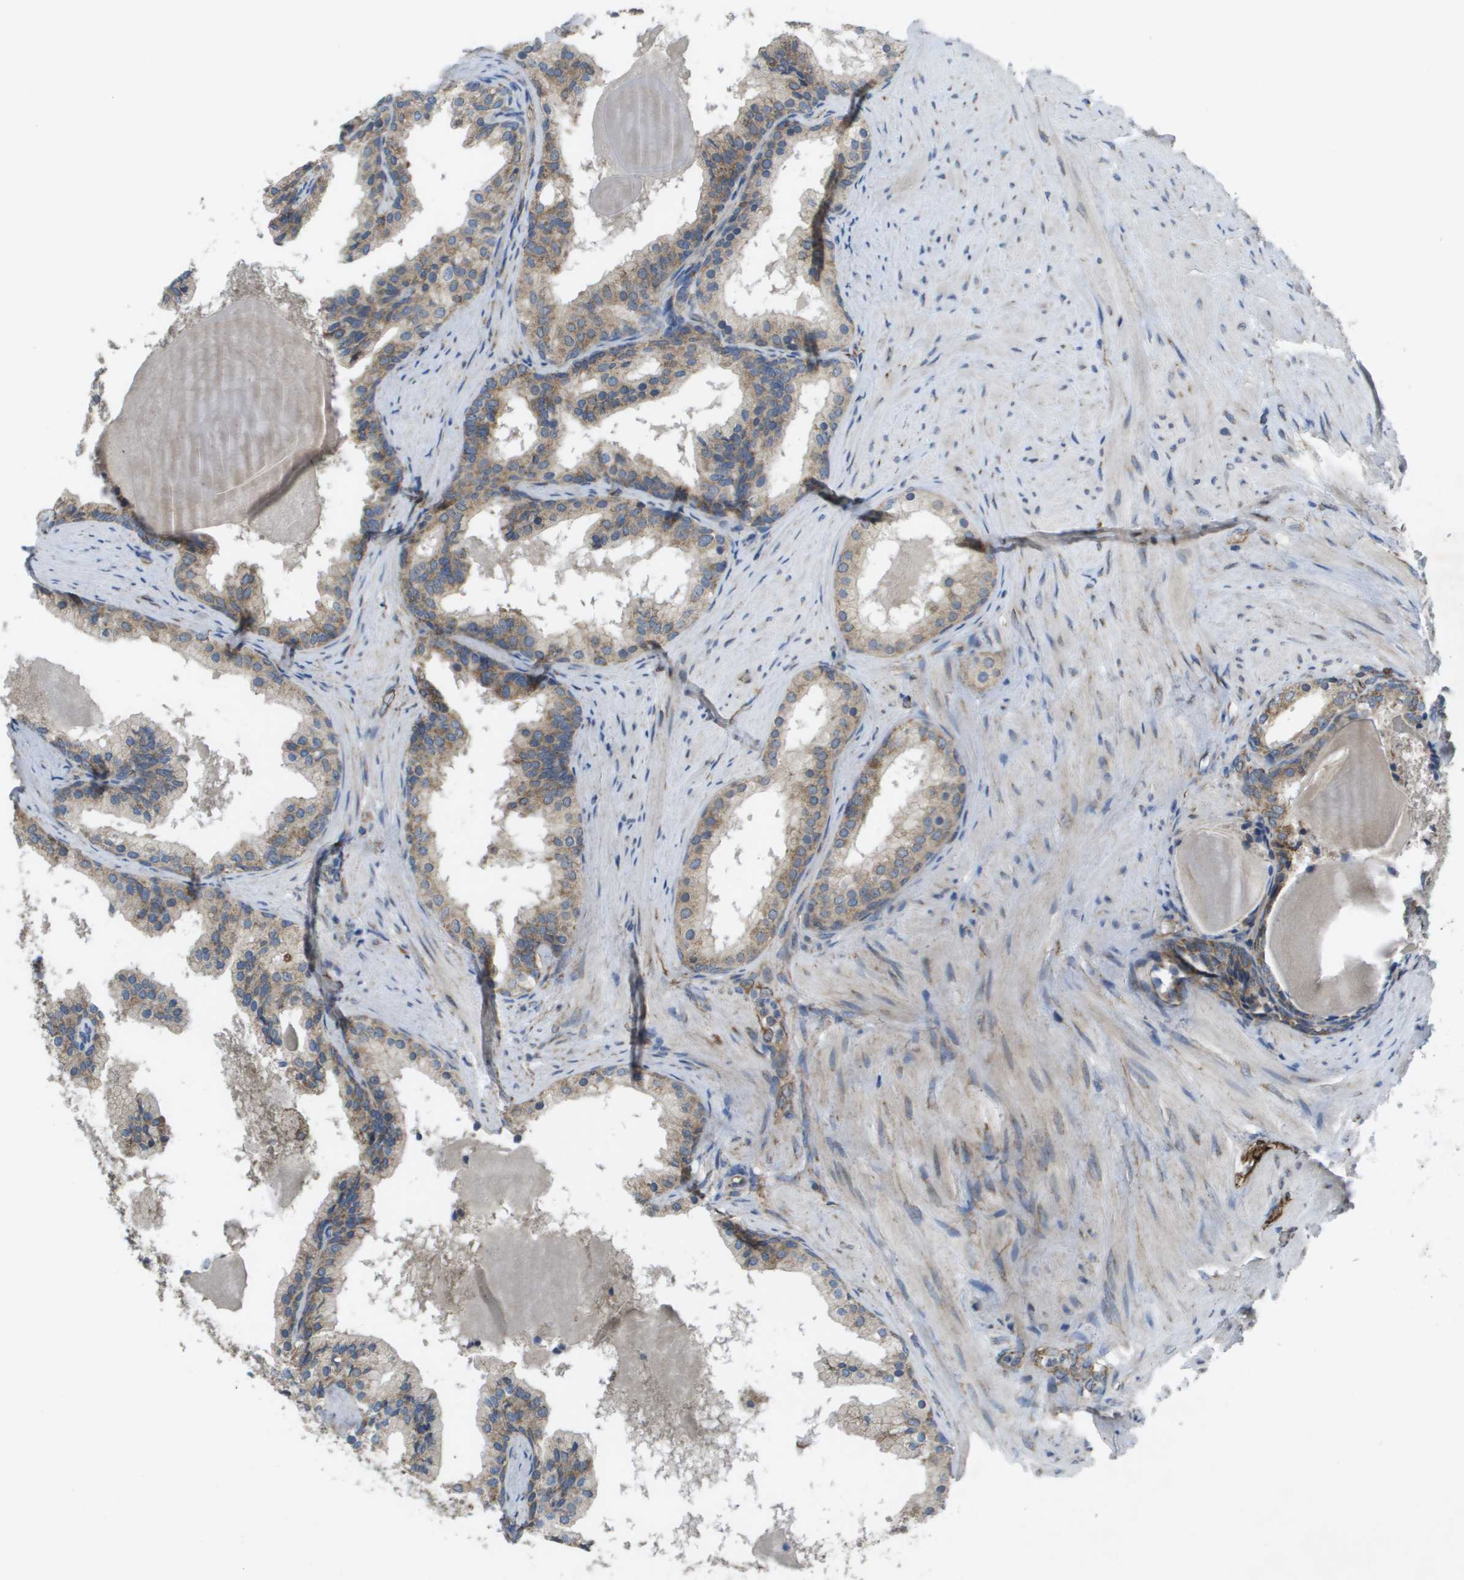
{"staining": {"intensity": "moderate", "quantity": ">75%", "location": "cytoplasmic/membranous"}, "tissue": "prostate cancer", "cell_type": "Tumor cells", "image_type": "cancer", "snomed": [{"axis": "morphology", "description": "Adenocarcinoma, Low grade"}, {"axis": "topography", "description": "Prostate"}], "caption": "High-magnification brightfield microscopy of prostate cancer stained with DAB (brown) and counterstained with hematoxylin (blue). tumor cells exhibit moderate cytoplasmic/membranous expression is identified in about>75% of cells. Nuclei are stained in blue.", "gene": "CLCN2", "patient": {"sex": "male", "age": 69}}